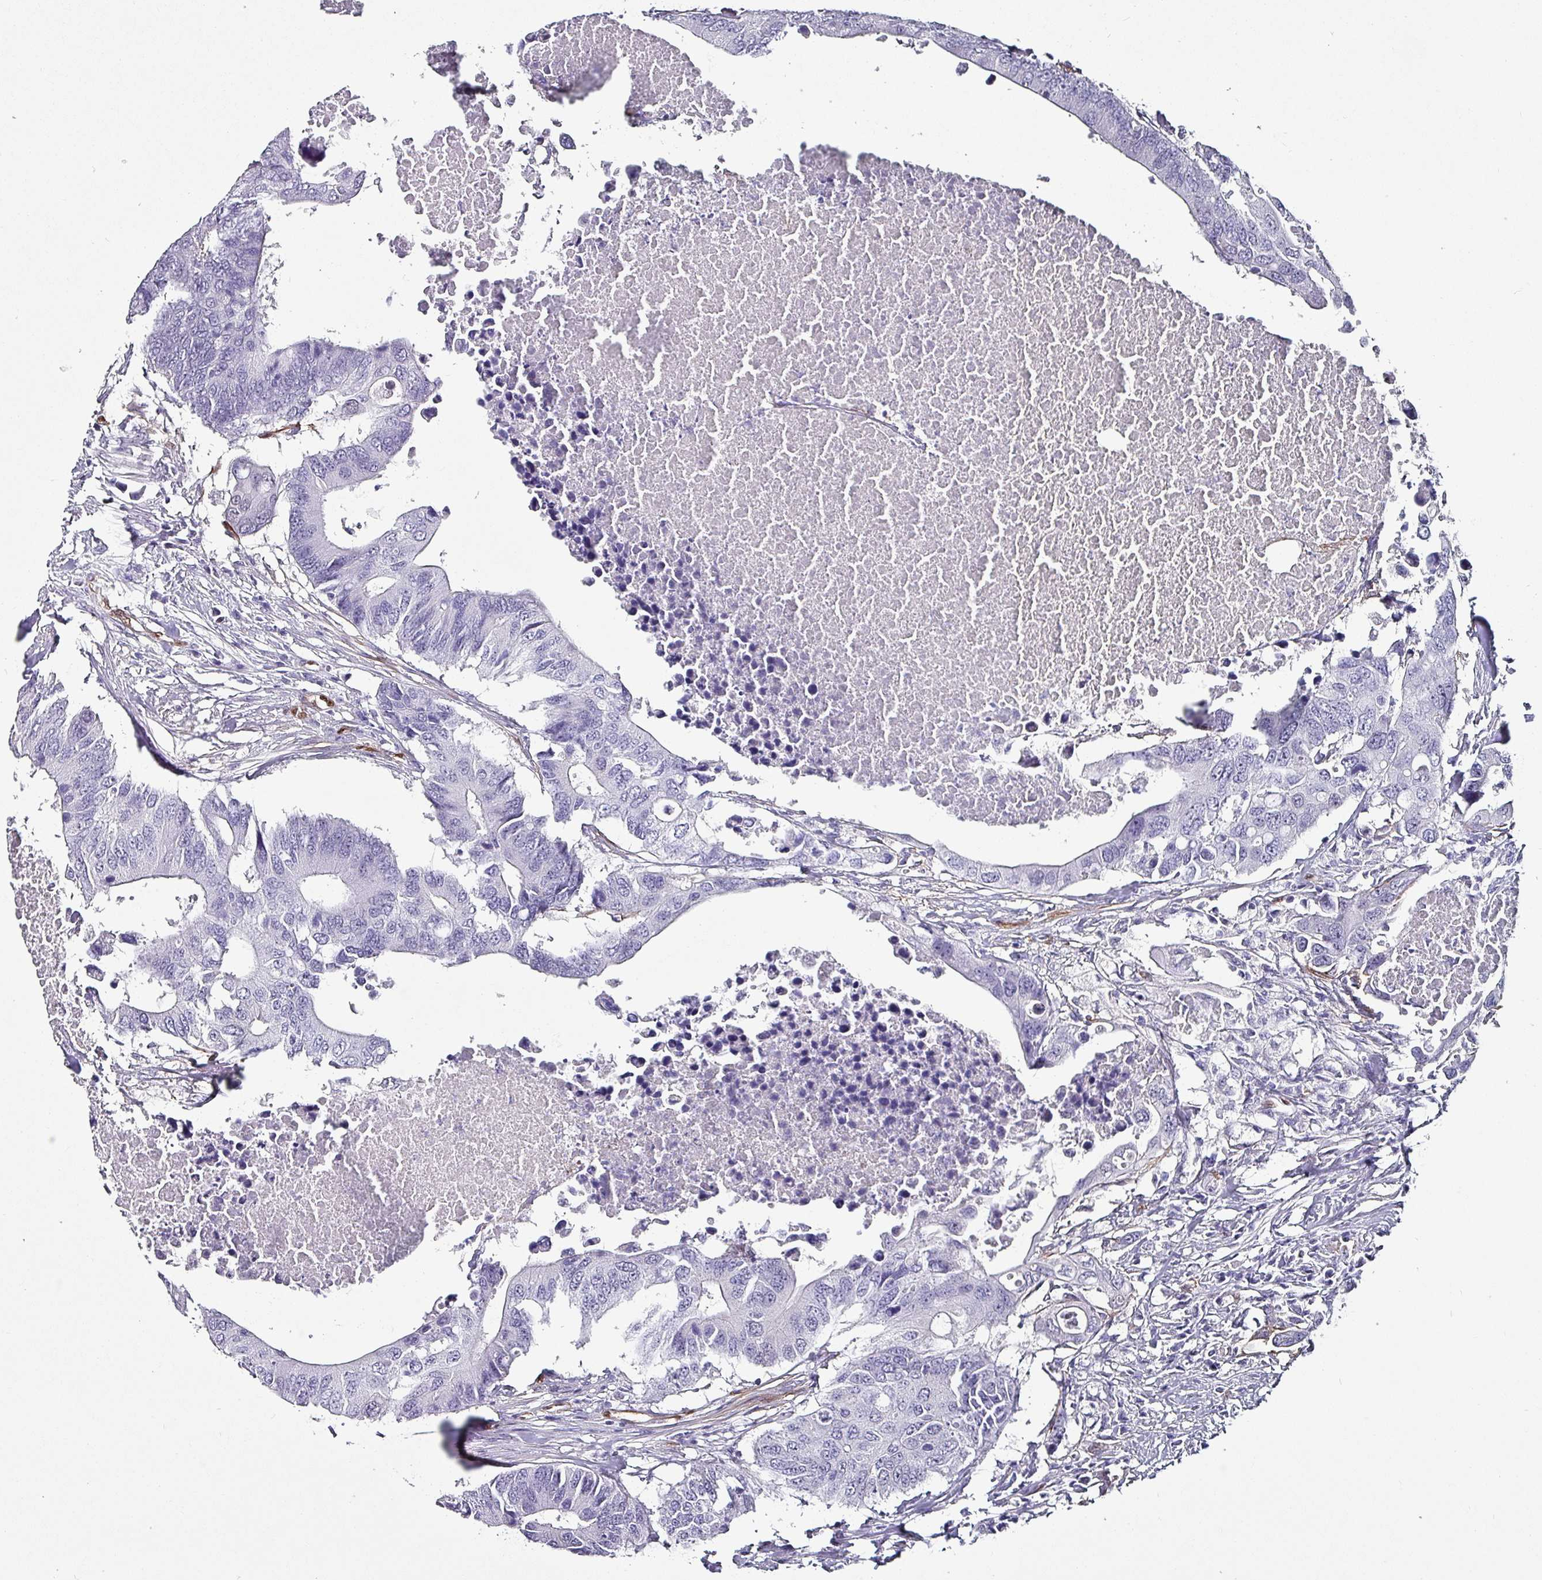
{"staining": {"intensity": "negative", "quantity": "none", "location": "none"}, "tissue": "colorectal cancer", "cell_type": "Tumor cells", "image_type": "cancer", "snomed": [{"axis": "morphology", "description": "Adenocarcinoma, NOS"}, {"axis": "topography", "description": "Colon"}], "caption": "Immunohistochemical staining of colorectal cancer (adenocarcinoma) demonstrates no significant expression in tumor cells. (DAB (3,3'-diaminobenzidine) IHC visualized using brightfield microscopy, high magnification).", "gene": "ZNF816-ZNF321P", "patient": {"sex": "male", "age": 71}}